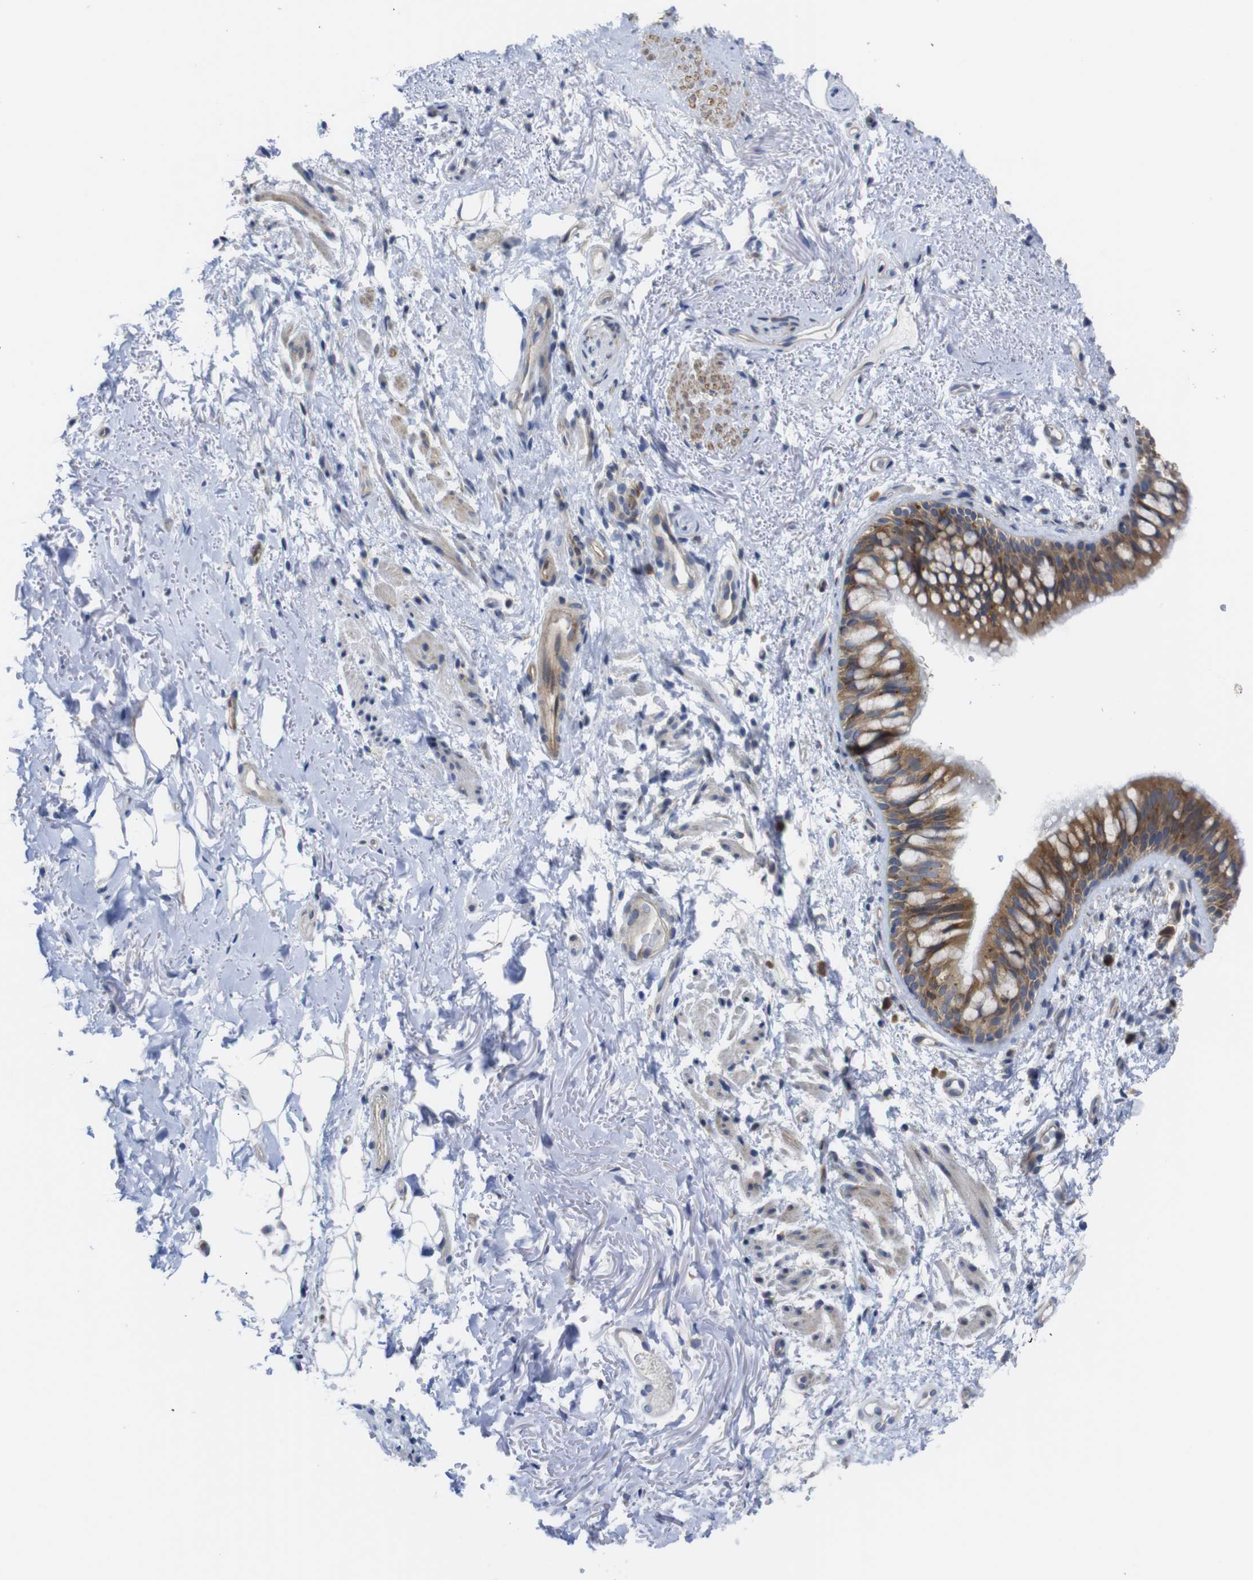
{"staining": {"intensity": "weak", "quantity": ">75%", "location": "cytoplasmic/membranous"}, "tissue": "adipose tissue", "cell_type": "Adipocytes", "image_type": "normal", "snomed": [{"axis": "morphology", "description": "Normal tissue, NOS"}, {"axis": "topography", "description": "Cartilage tissue"}, {"axis": "topography", "description": "Bronchus"}], "caption": "The image demonstrates immunohistochemical staining of unremarkable adipose tissue. There is weak cytoplasmic/membranous expression is identified in approximately >75% of adipocytes. (IHC, brightfield microscopy, high magnification).", "gene": "DDRGK1", "patient": {"sex": "female", "age": 73}}